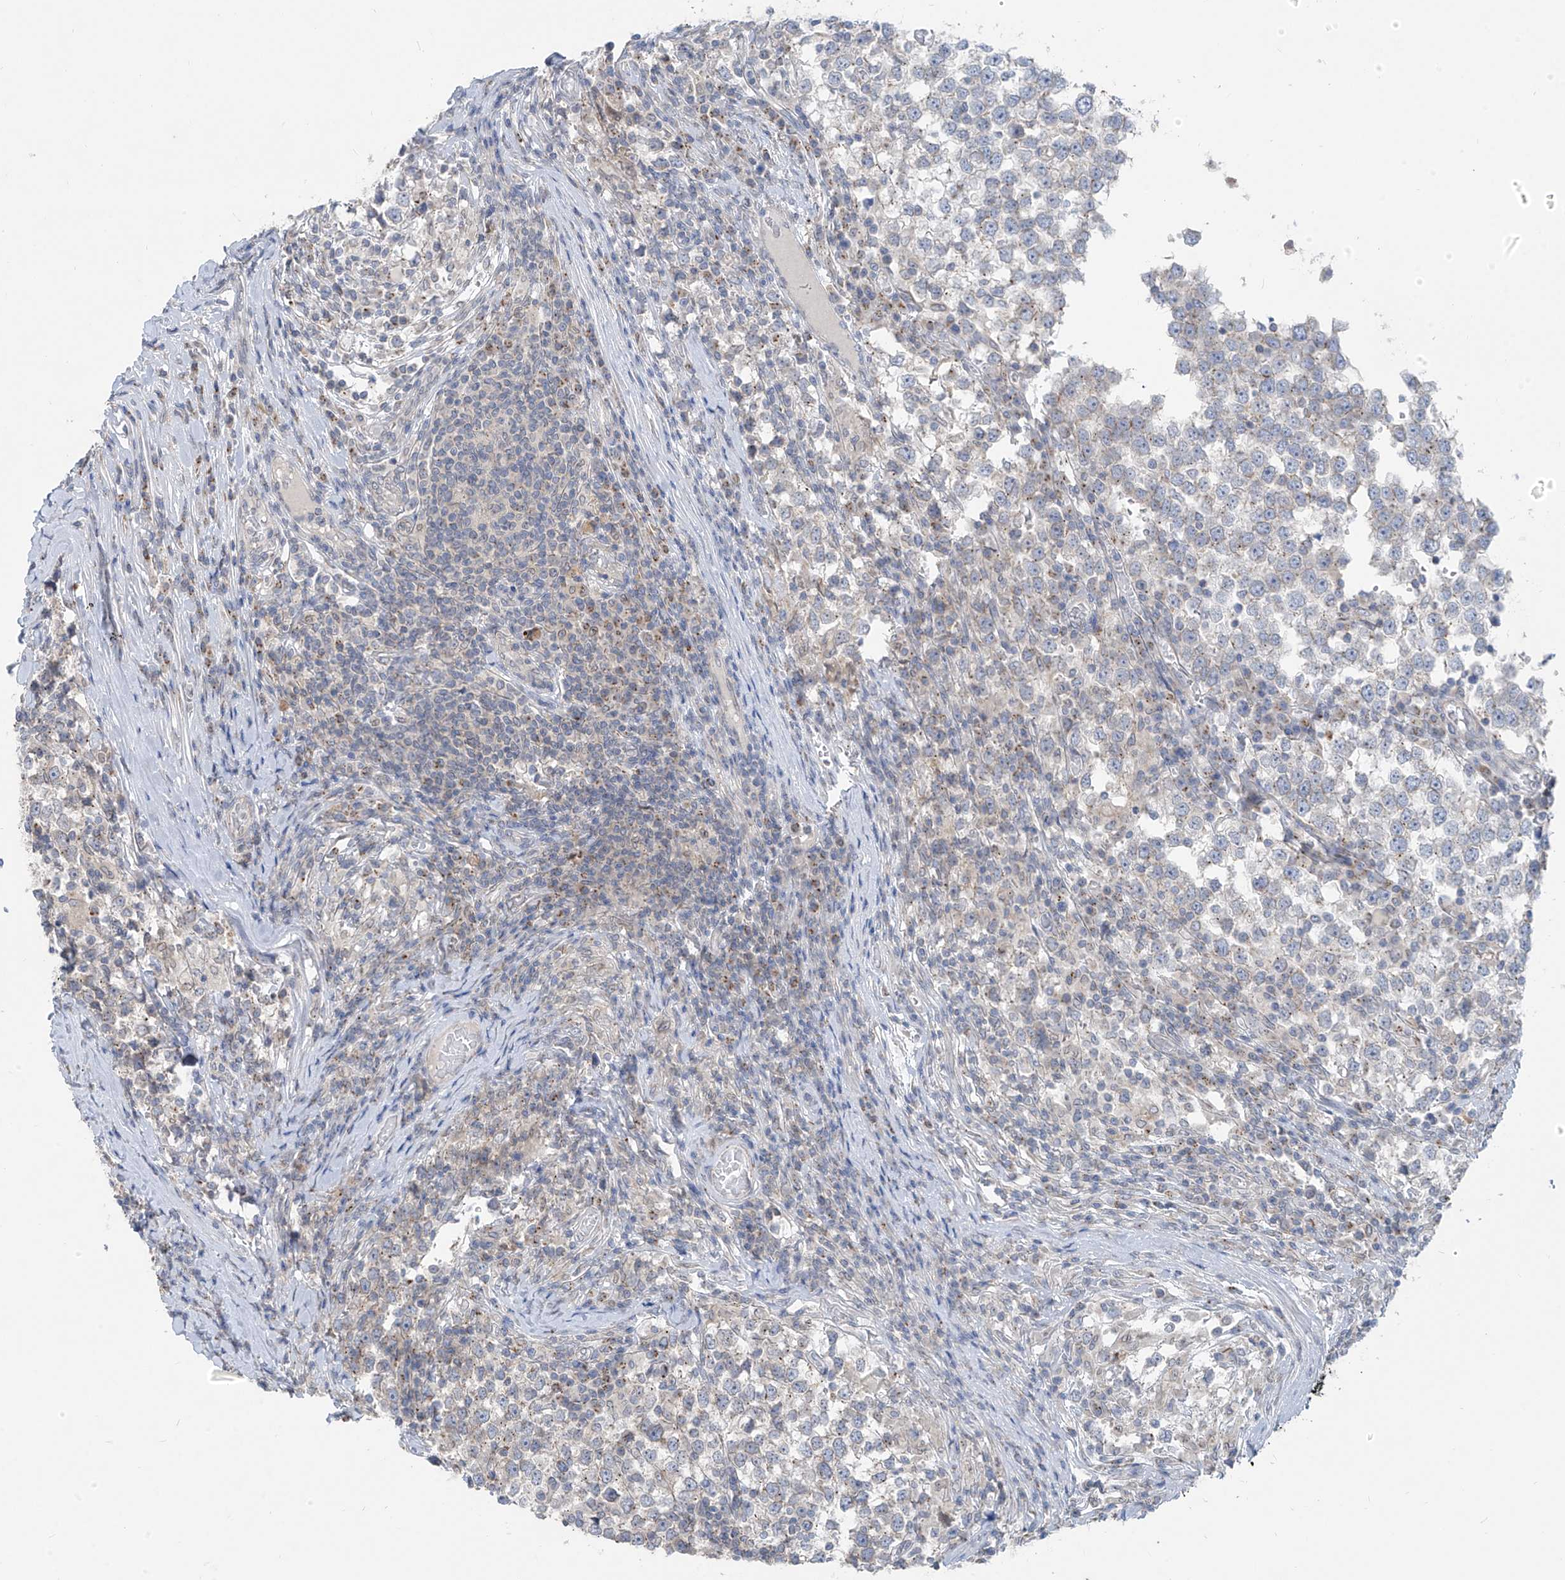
{"staining": {"intensity": "negative", "quantity": "none", "location": "none"}, "tissue": "testis cancer", "cell_type": "Tumor cells", "image_type": "cancer", "snomed": [{"axis": "morphology", "description": "Seminoma, NOS"}, {"axis": "topography", "description": "Testis"}], "caption": "Immunohistochemistry (IHC) of testis seminoma demonstrates no staining in tumor cells.", "gene": "KRTAP25-1", "patient": {"sex": "male", "age": 65}}